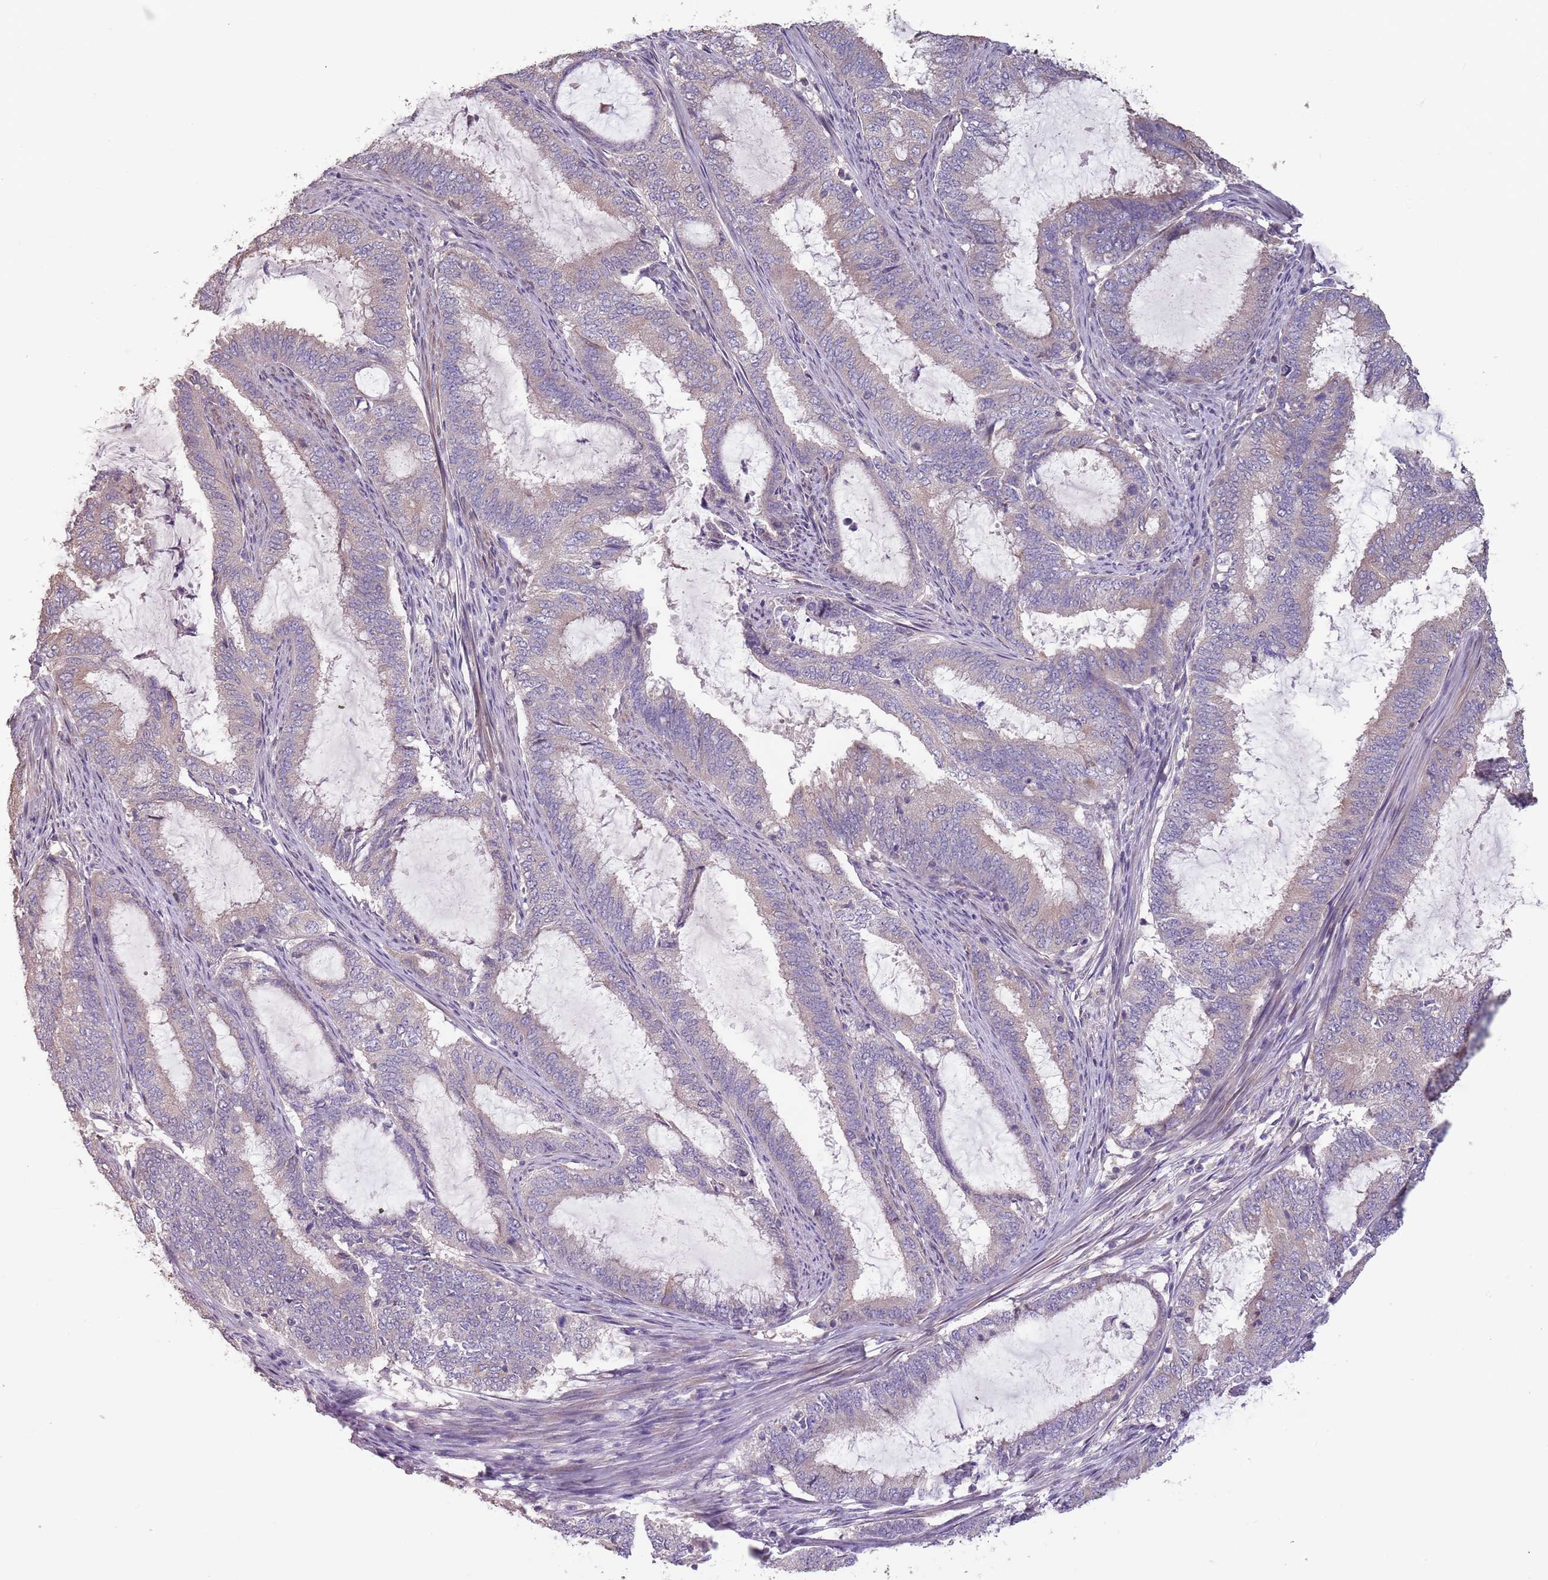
{"staining": {"intensity": "moderate", "quantity": "<25%", "location": "cytoplasmic/membranous"}, "tissue": "endometrial cancer", "cell_type": "Tumor cells", "image_type": "cancer", "snomed": [{"axis": "morphology", "description": "Adenocarcinoma, NOS"}, {"axis": "topography", "description": "Endometrium"}], "caption": "Immunohistochemical staining of adenocarcinoma (endometrial) shows low levels of moderate cytoplasmic/membranous protein expression in about <25% of tumor cells.", "gene": "MBD3L1", "patient": {"sex": "female", "age": 51}}